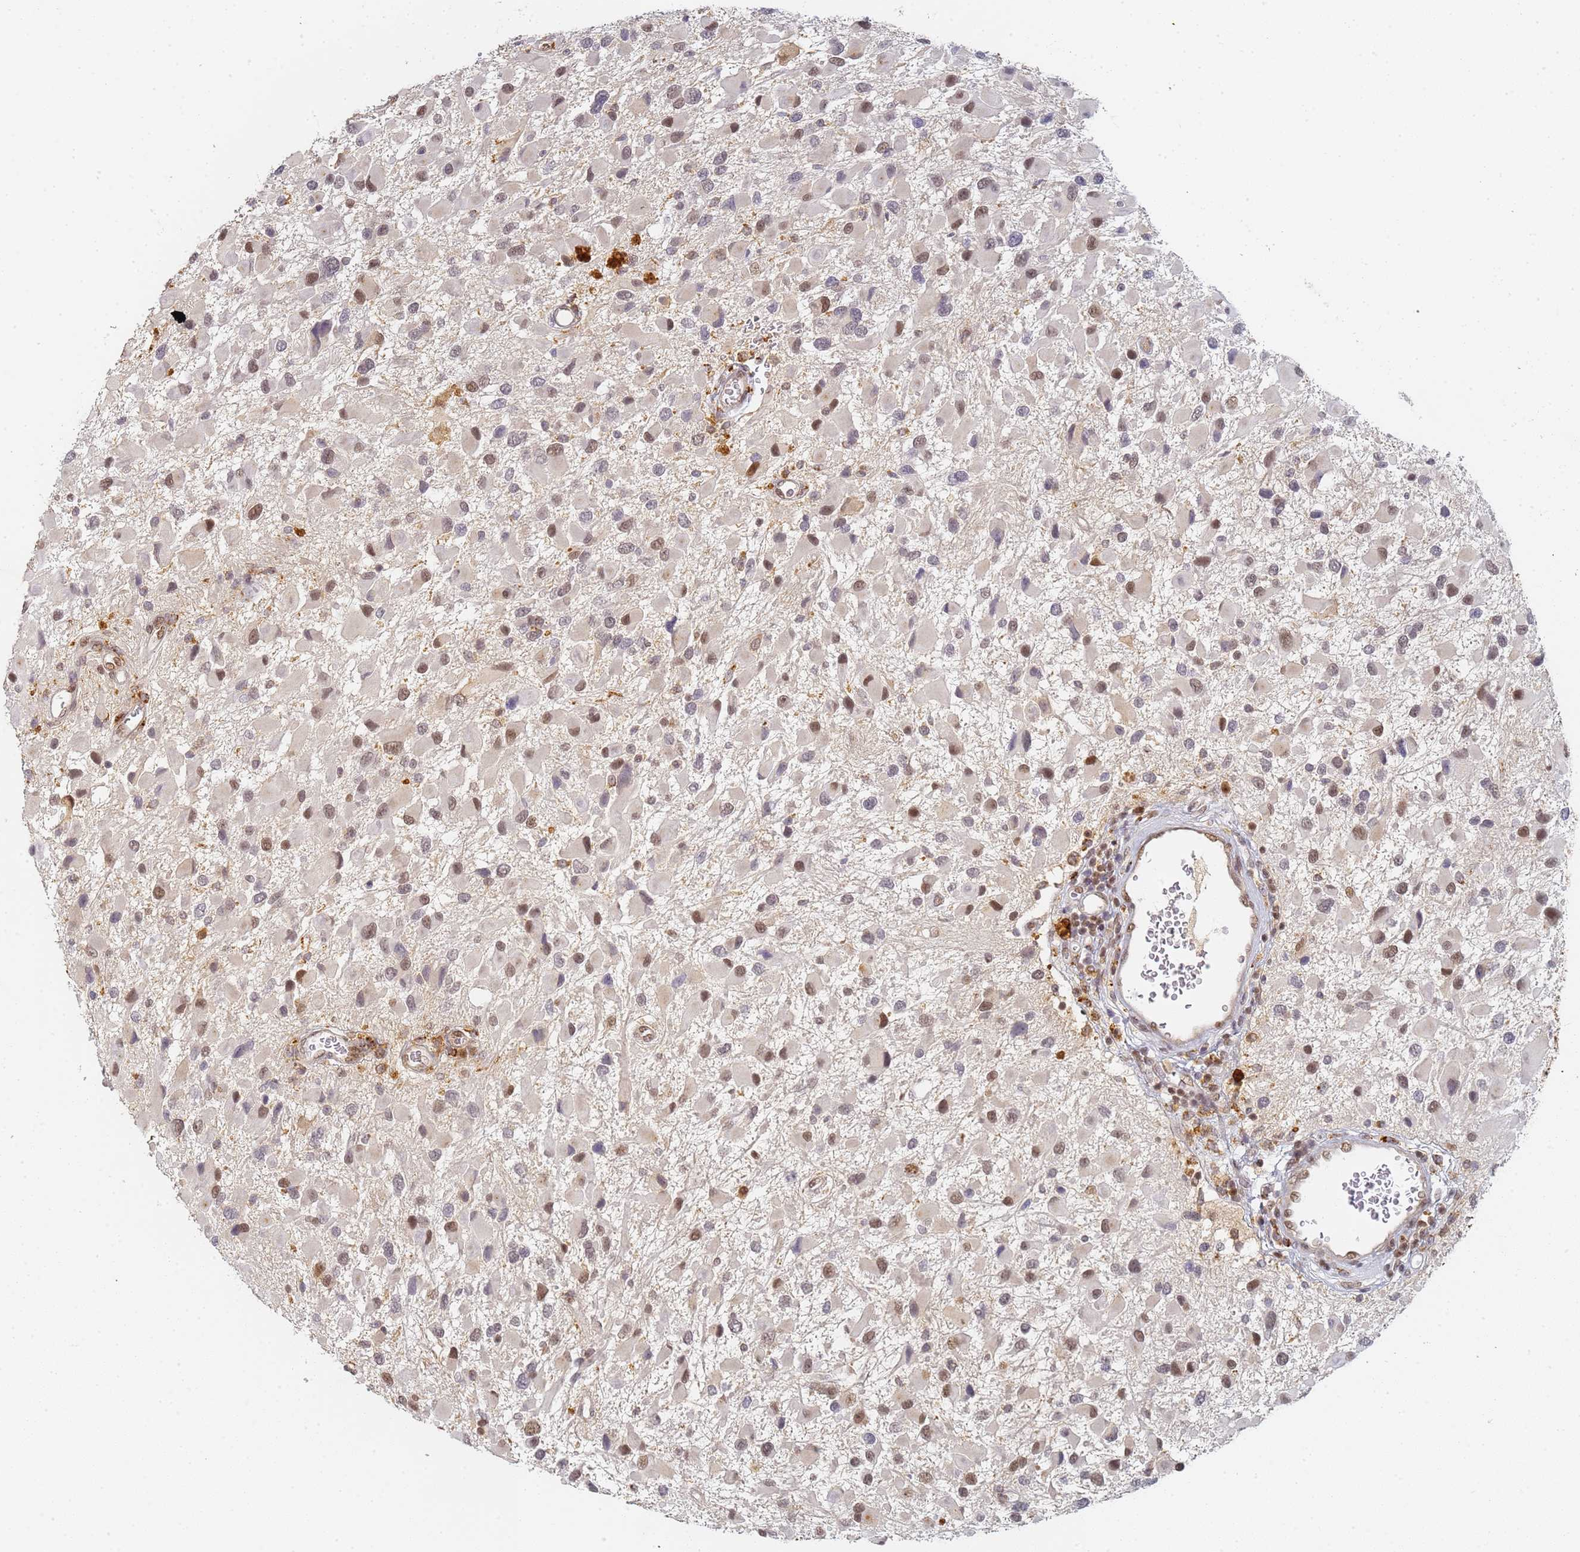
{"staining": {"intensity": "moderate", "quantity": "25%-75%", "location": "nuclear"}, "tissue": "glioma", "cell_type": "Tumor cells", "image_type": "cancer", "snomed": [{"axis": "morphology", "description": "Glioma, malignant, High grade"}, {"axis": "topography", "description": "Brain"}], "caption": "Protein staining of glioma tissue shows moderate nuclear expression in about 25%-75% of tumor cells.", "gene": "HMCES", "patient": {"sex": "male", "age": 53}}